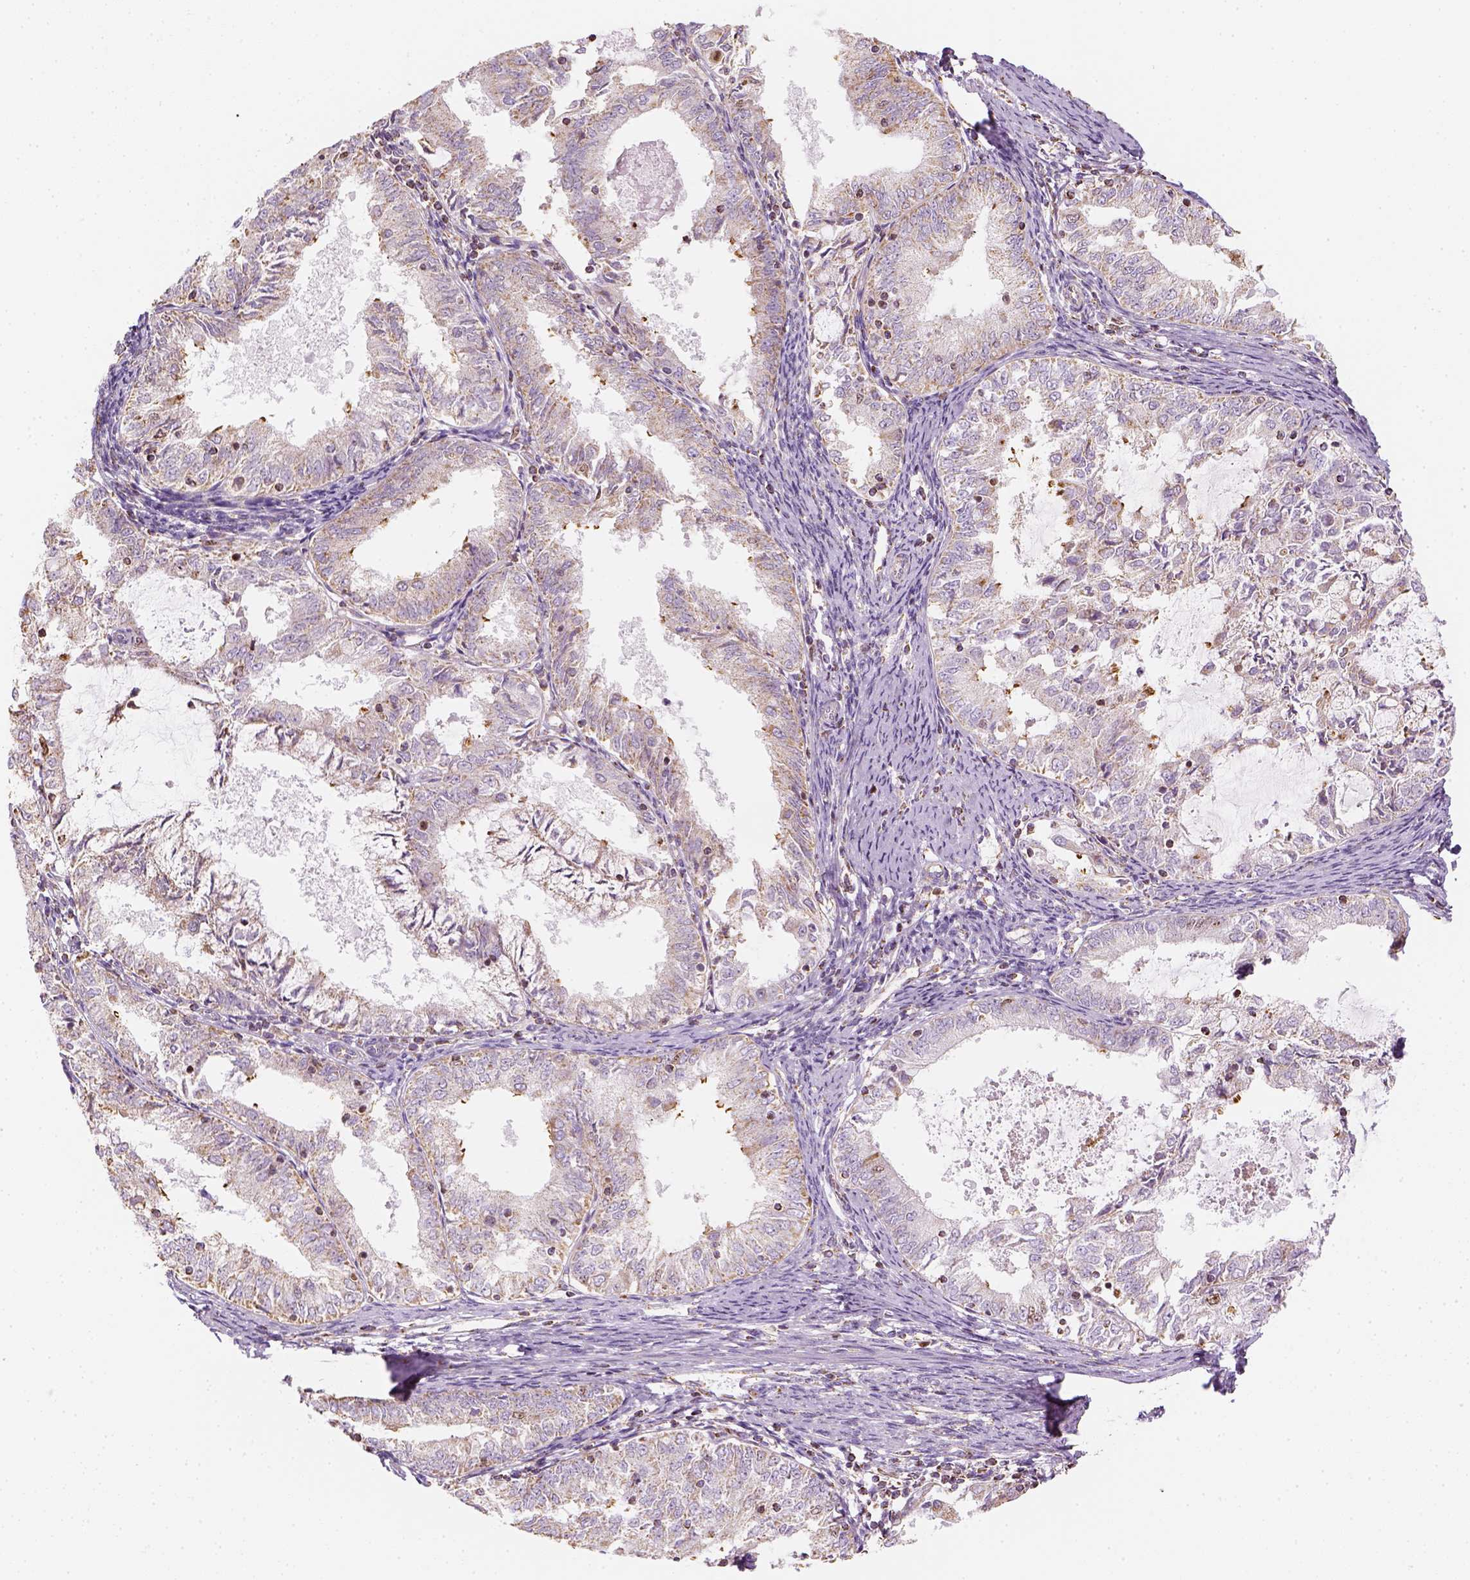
{"staining": {"intensity": "moderate", "quantity": "<25%", "location": "cytoplasmic/membranous"}, "tissue": "endometrial cancer", "cell_type": "Tumor cells", "image_type": "cancer", "snomed": [{"axis": "morphology", "description": "Adenocarcinoma, NOS"}, {"axis": "topography", "description": "Endometrium"}], "caption": "Protein staining displays moderate cytoplasmic/membranous staining in about <25% of tumor cells in endometrial cancer (adenocarcinoma).", "gene": "LCA5", "patient": {"sex": "female", "age": 57}}